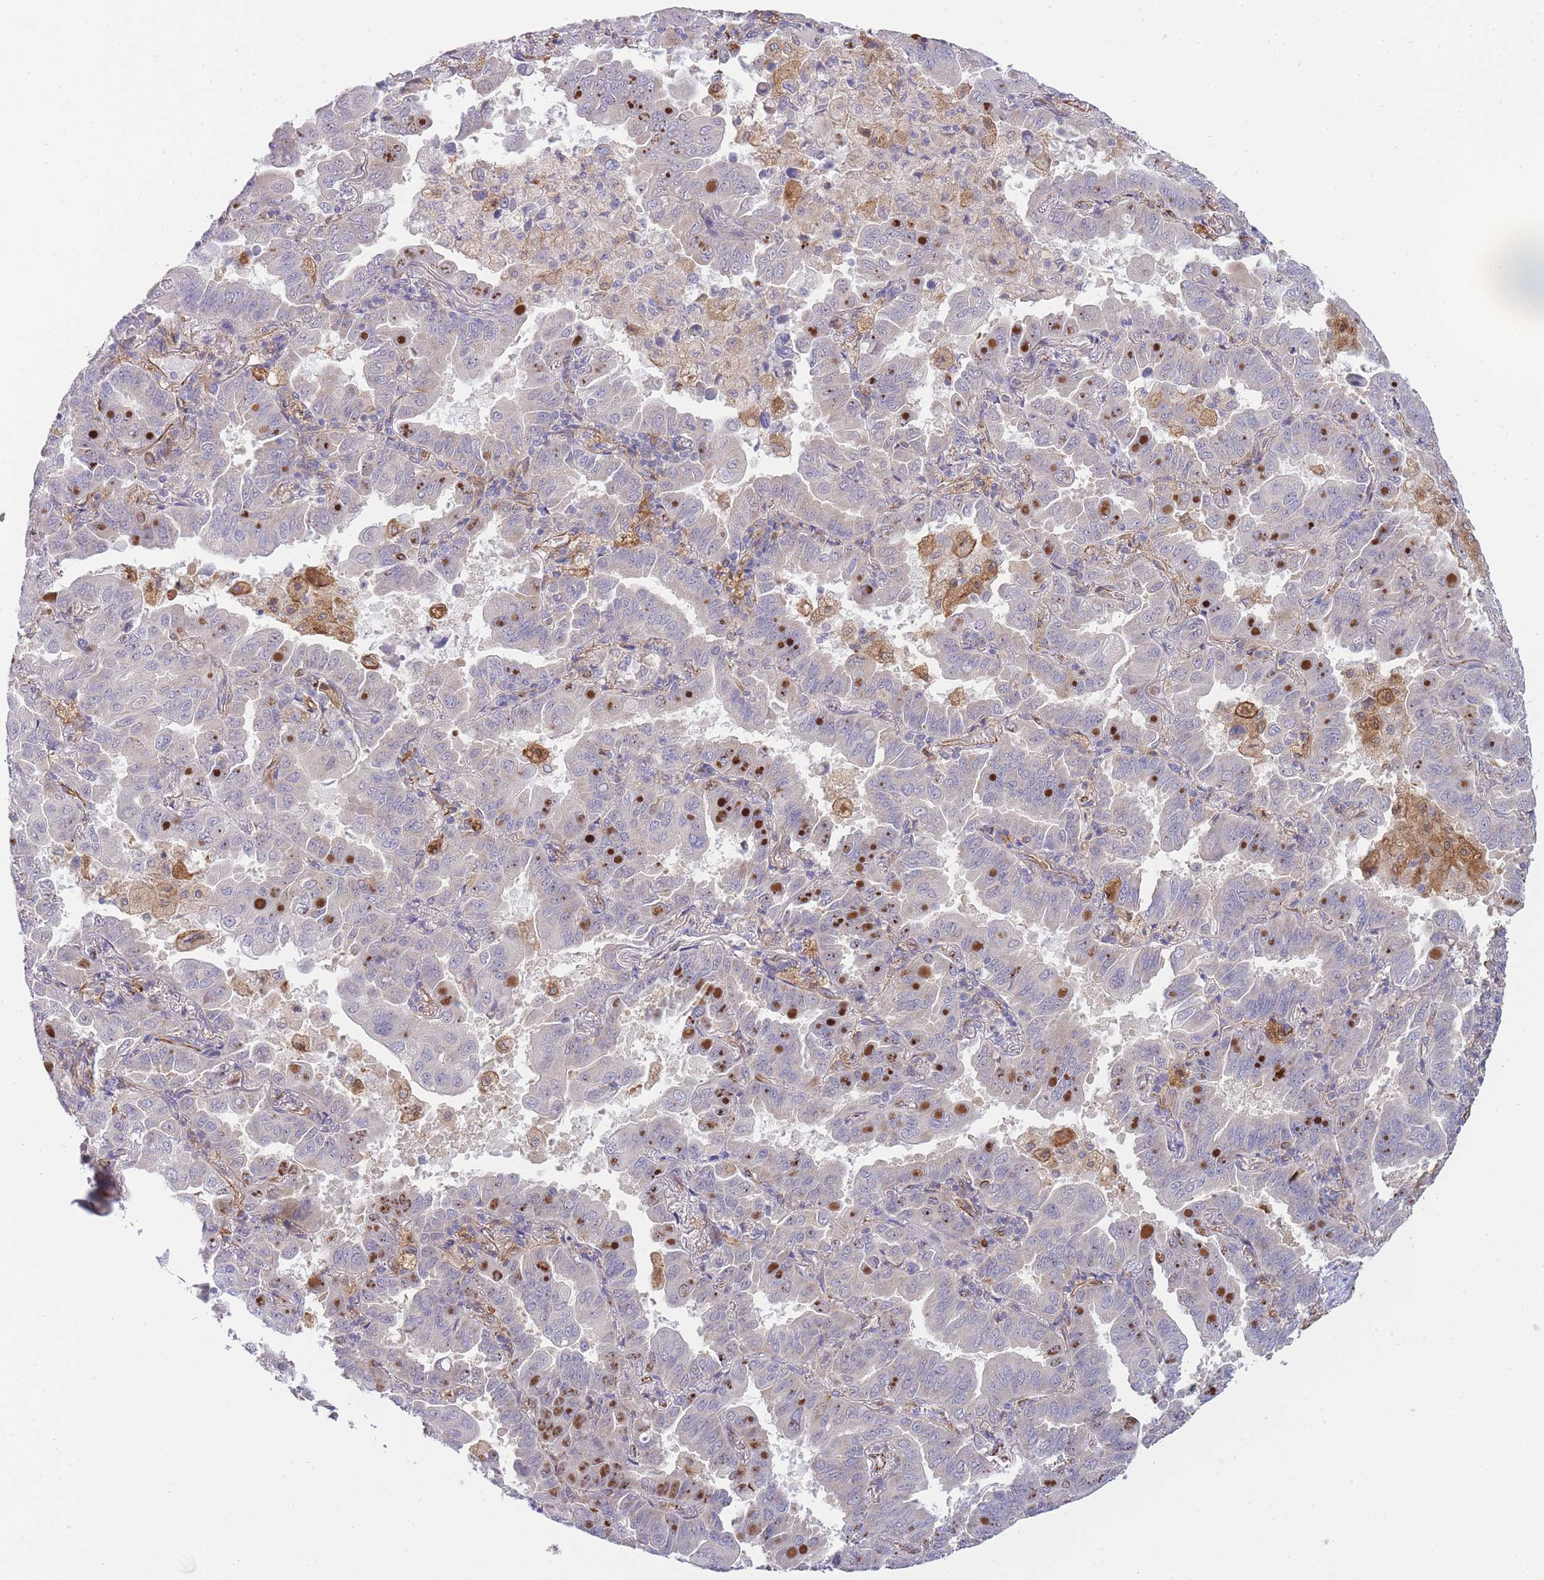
{"staining": {"intensity": "negative", "quantity": "none", "location": "none"}, "tissue": "lung cancer", "cell_type": "Tumor cells", "image_type": "cancer", "snomed": [{"axis": "morphology", "description": "Adenocarcinoma, NOS"}, {"axis": "topography", "description": "Lung"}], "caption": "A high-resolution photomicrograph shows immunohistochemistry (IHC) staining of lung cancer, which demonstrates no significant expression in tumor cells.", "gene": "ECPAS", "patient": {"sex": "male", "age": 64}}